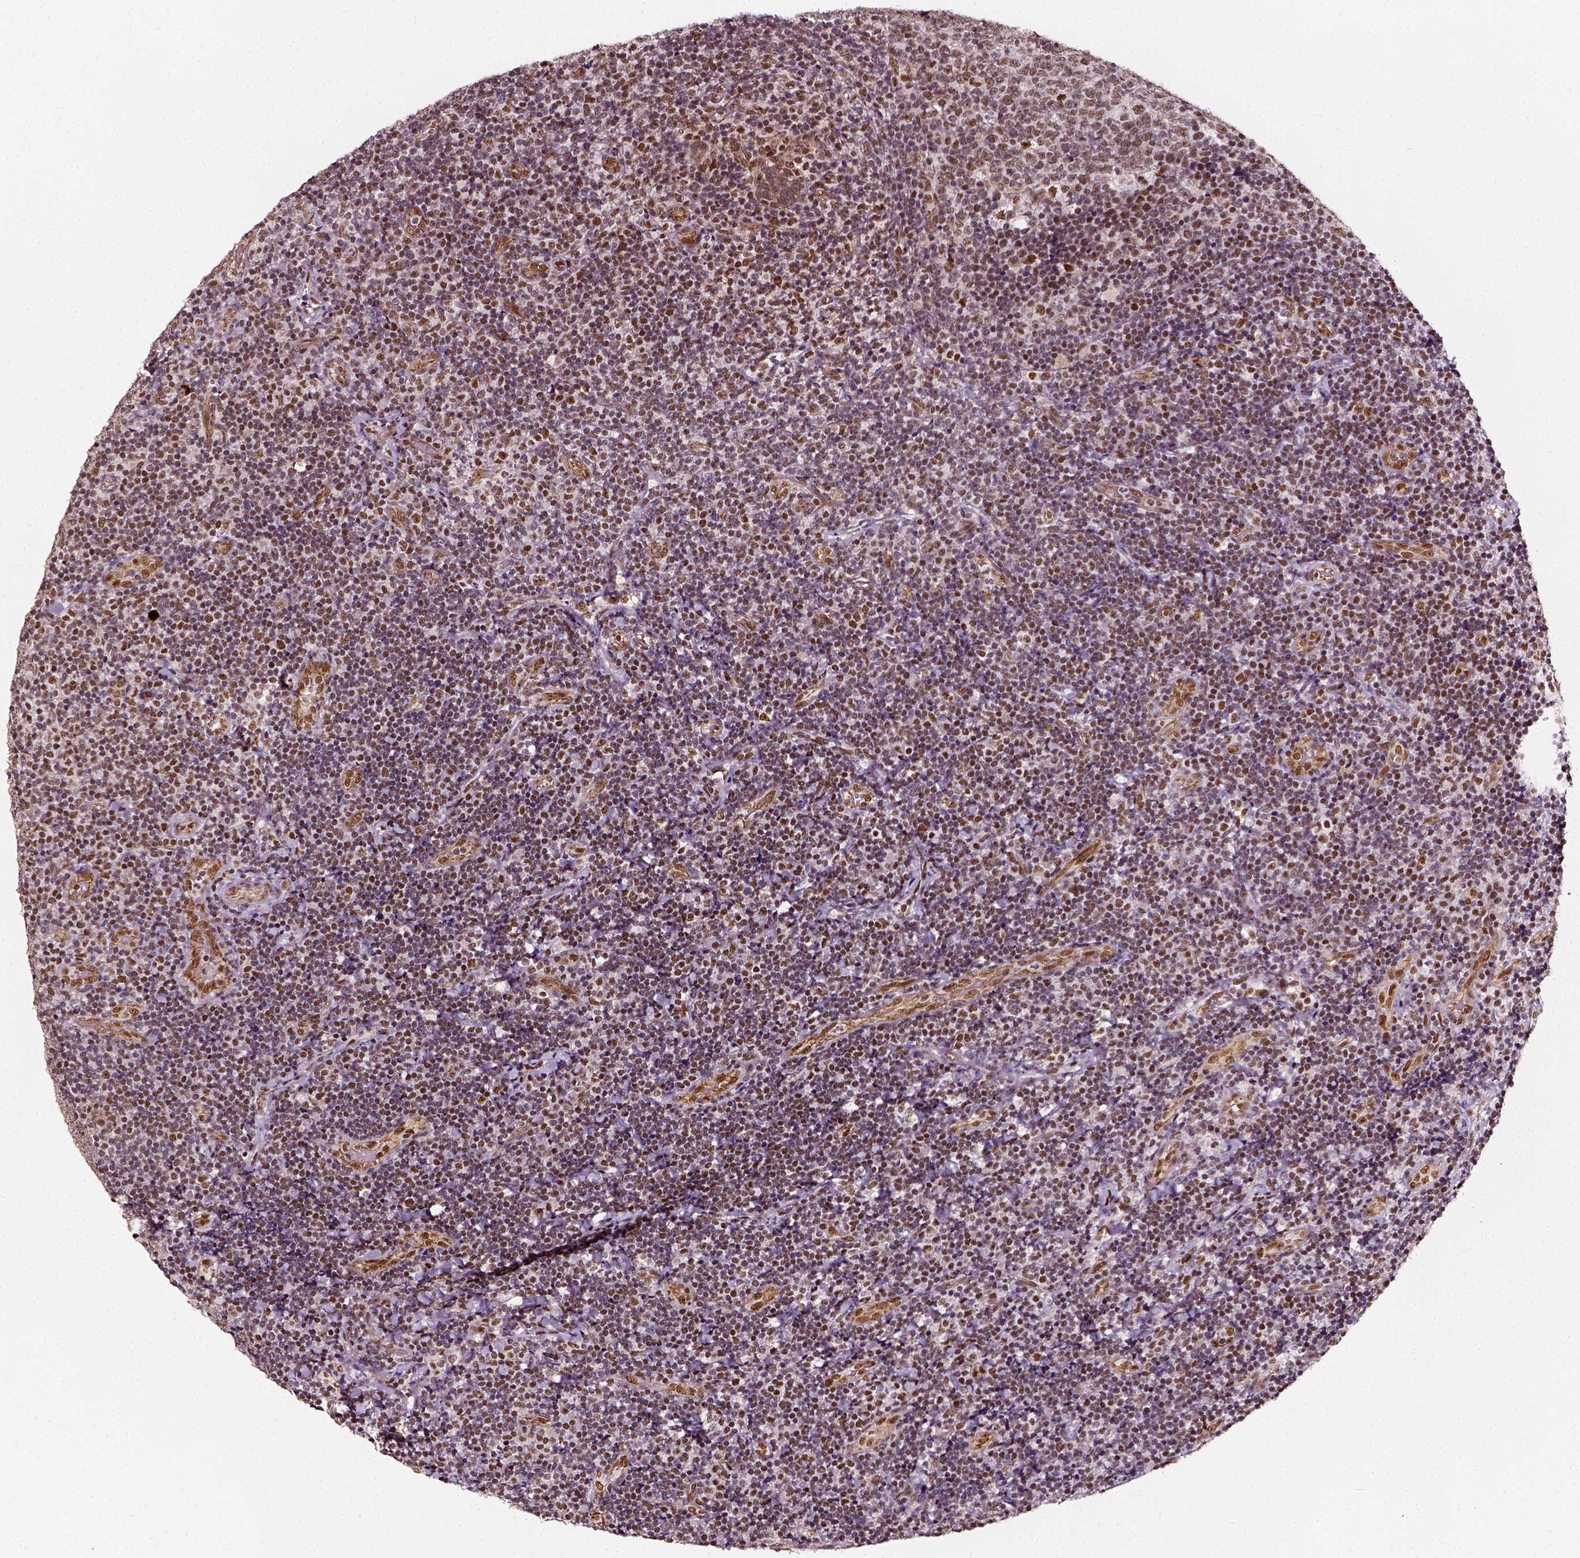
{"staining": {"intensity": "moderate", "quantity": ">75%", "location": "nuclear"}, "tissue": "tonsil", "cell_type": "Germinal center cells", "image_type": "normal", "snomed": [{"axis": "morphology", "description": "Normal tissue, NOS"}, {"axis": "topography", "description": "Tonsil"}], "caption": "A histopathology image showing moderate nuclear expression in about >75% of germinal center cells in normal tonsil, as visualized by brown immunohistochemical staining.", "gene": "NACC1", "patient": {"sex": "male", "age": 17}}